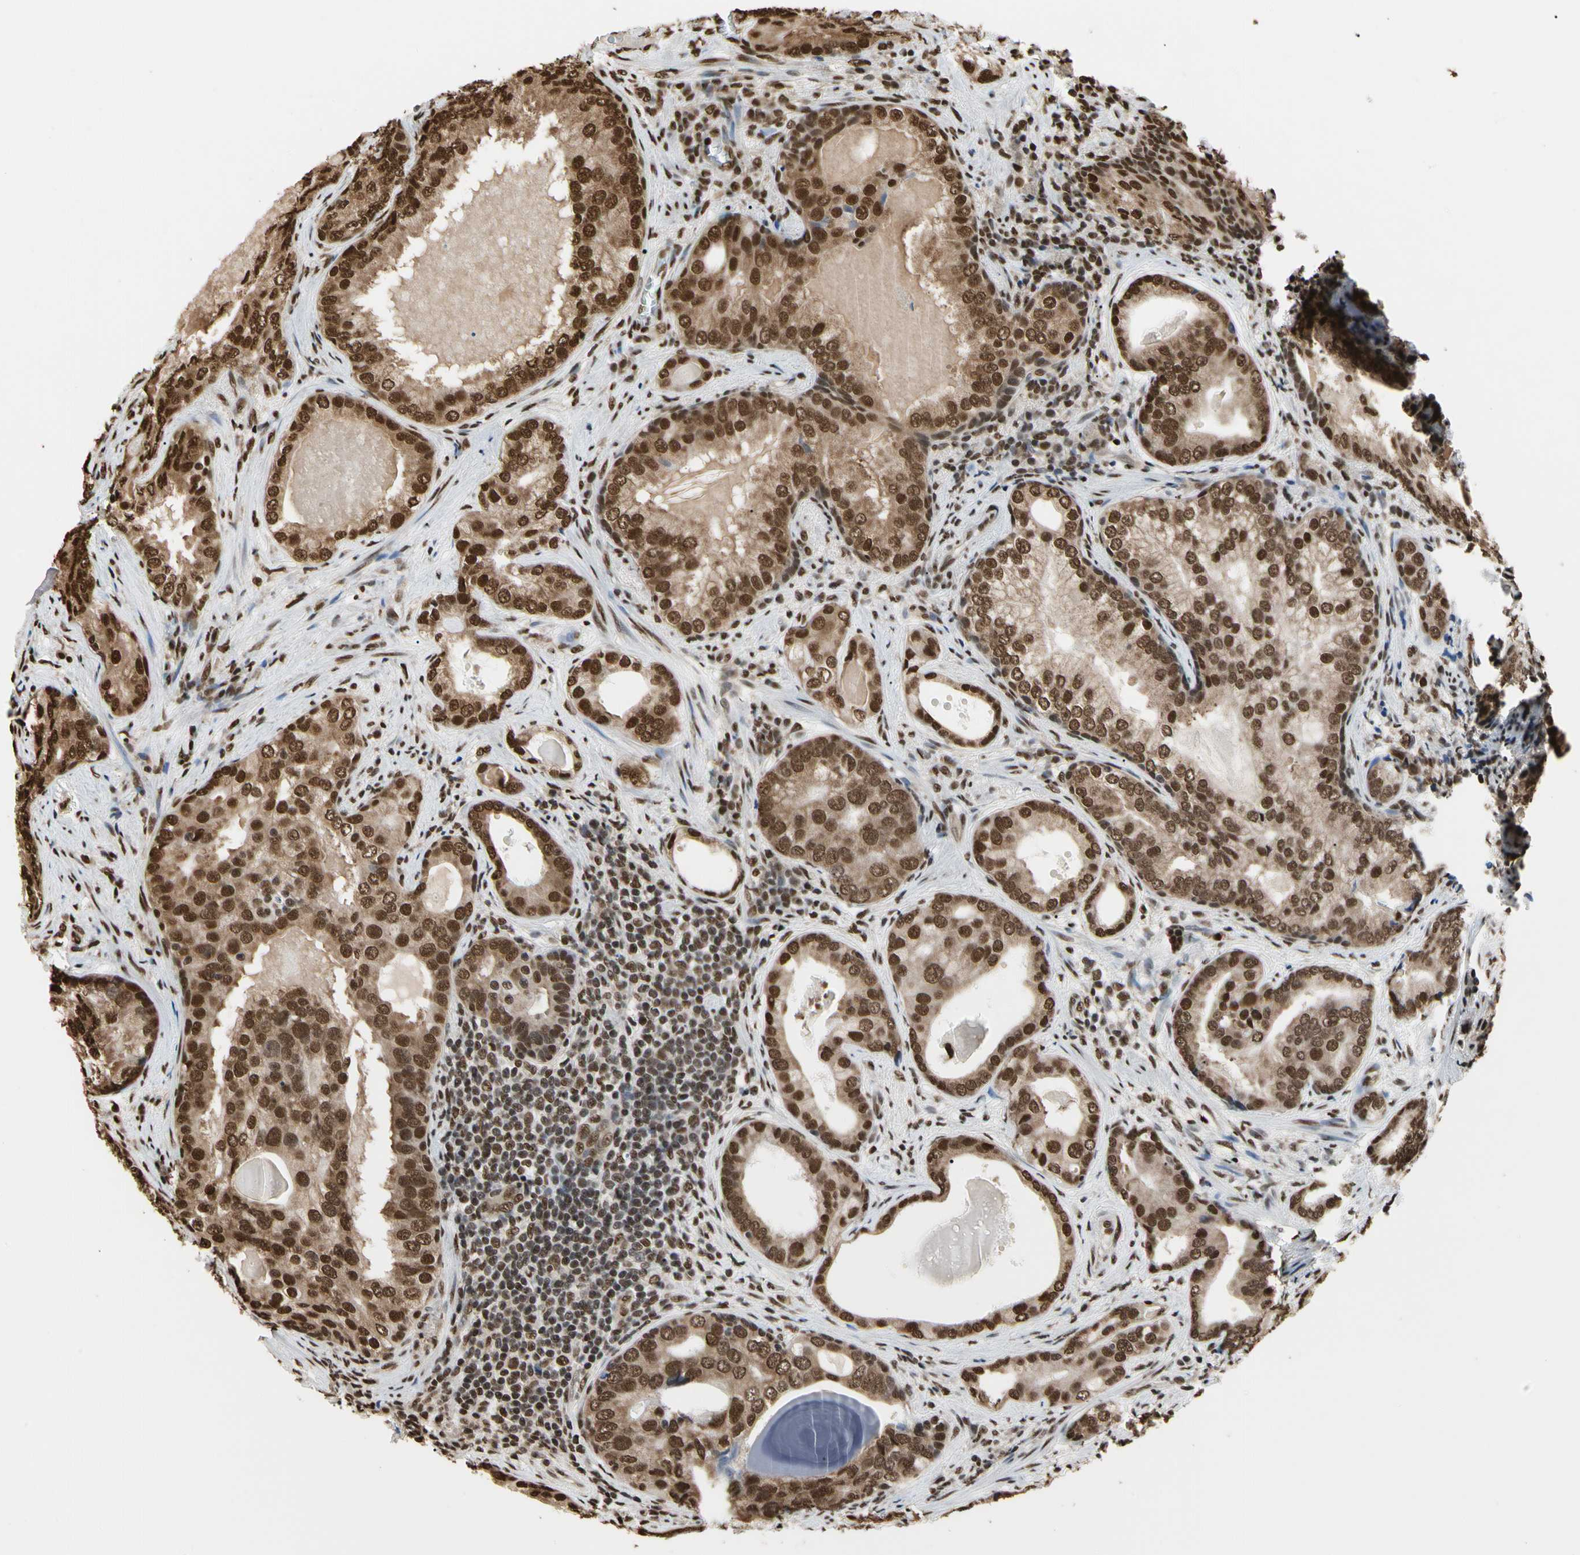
{"staining": {"intensity": "strong", "quantity": ">75%", "location": "cytoplasmic/membranous,nuclear"}, "tissue": "prostate cancer", "cell_type": "Tumor cells", "image_type": "cancer", "snomed": [{"axis": "morphology", "description": "Adenocarcinoma, High grade"}, {"axis": "topography", "description": "Prostate"}], "caption": "Immunohistochemical staining of prostate adenocarcinoma (high-grade) demonstrates high levels of strong cytoplasmic/membranous and nuclear positivity in about >75% of tumor cells. (brown staining indicates protein expression, while blue staining denotes nuclei).", "gene": "HNRNPK", "patient": {"sex": "male", "age": 66}}